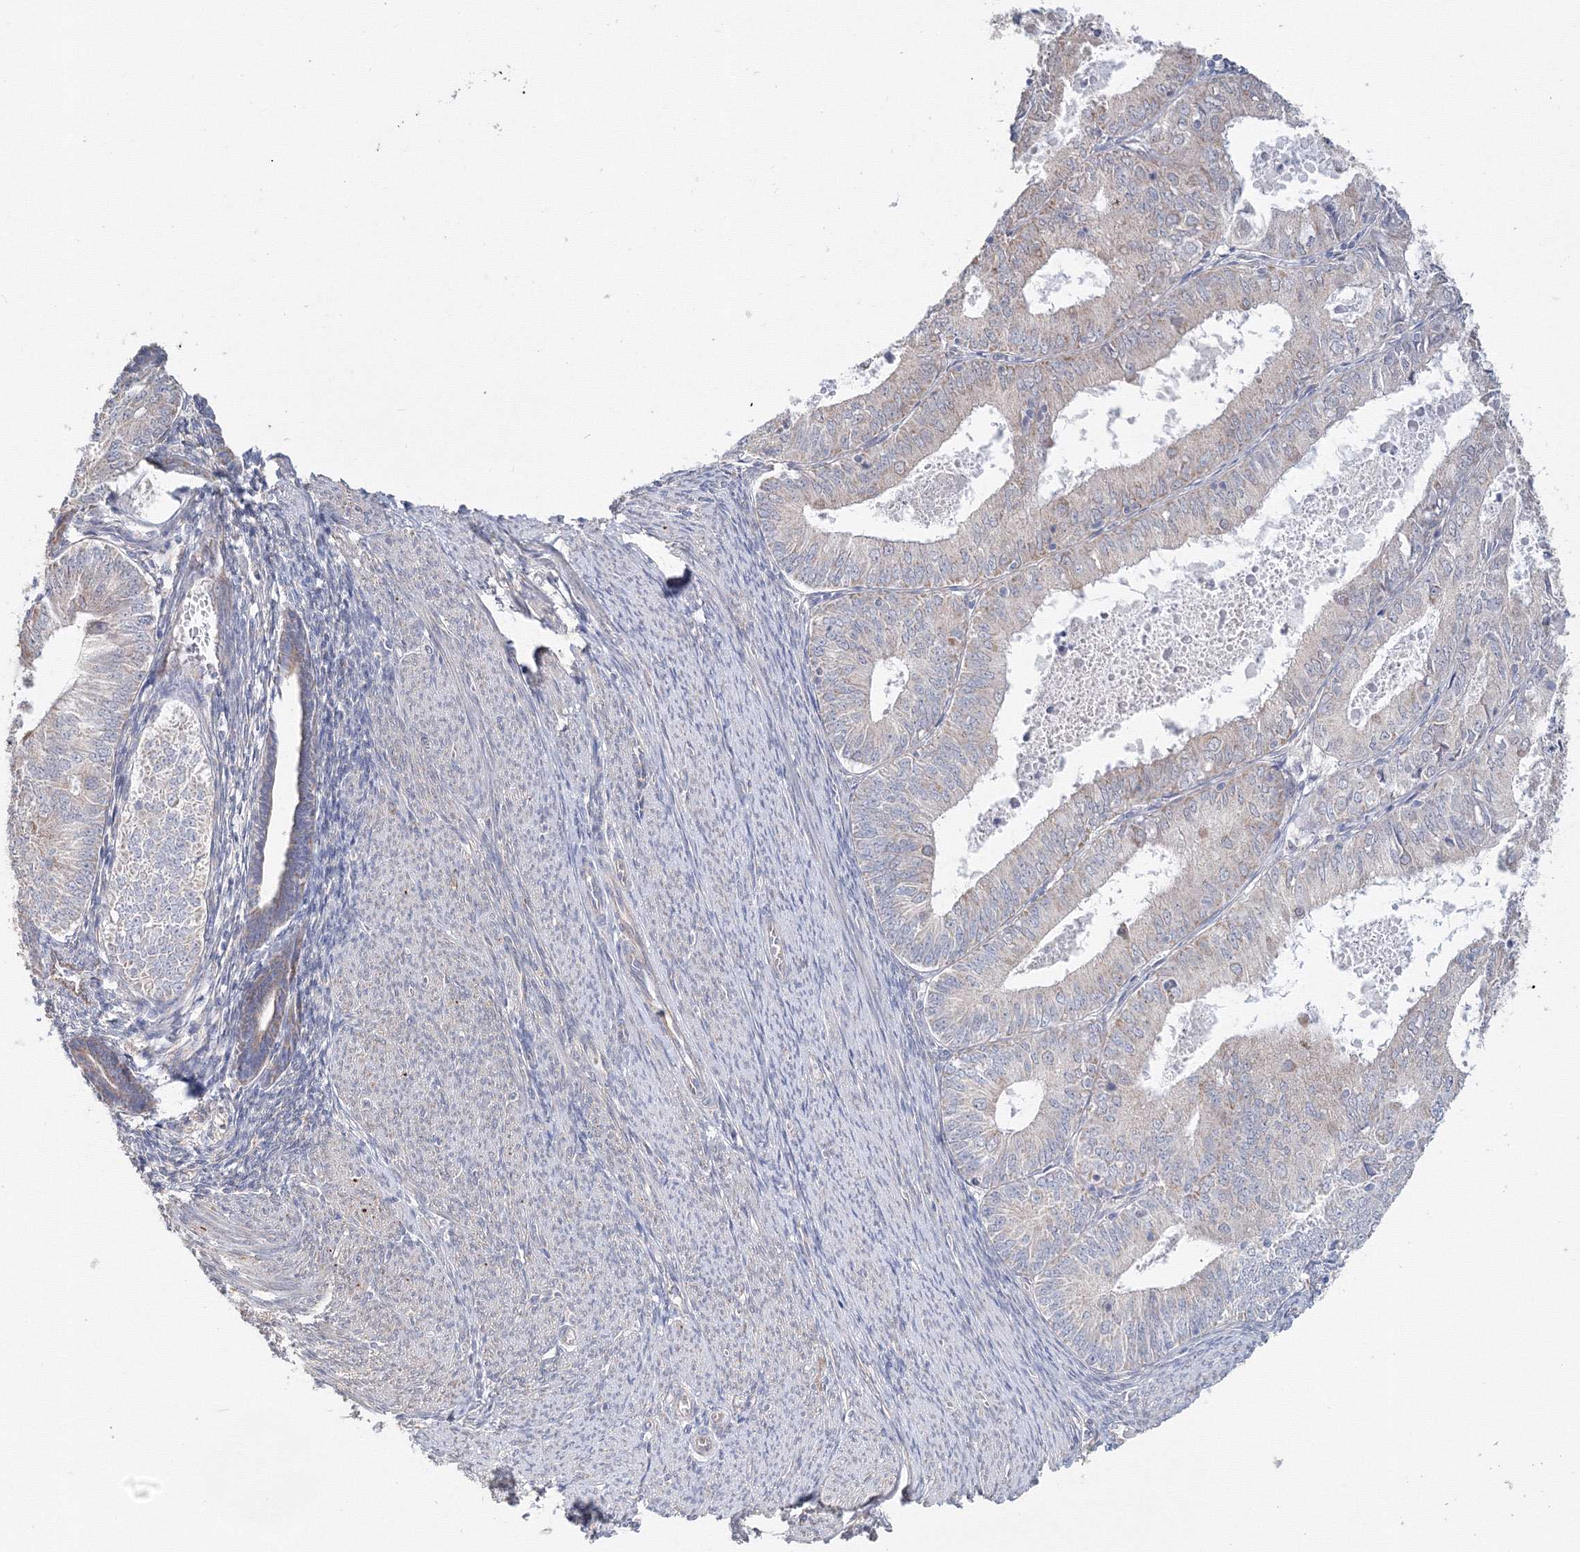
{"staining": {"intensity": "negative", "quantity": "none", "location": "none"}, "tissue": "endometrial cancer", "cell_type": "Tumor cells", "image_type": "cancer", "snomed": [{"axis": "morphology", "description": "Adenocarcinoma, NOS"}, {"axis": "topography", "description": "Endometrium"}], "caption": "Immunohistochemistry image of neoplastic tissue: endometrial cancer (adenocarcinoma) stained with DAB demonstrates no significant protein positivity in tumor cells.", "gene": "DHRS12", "patient": {"sex": "female", "age": 57}}